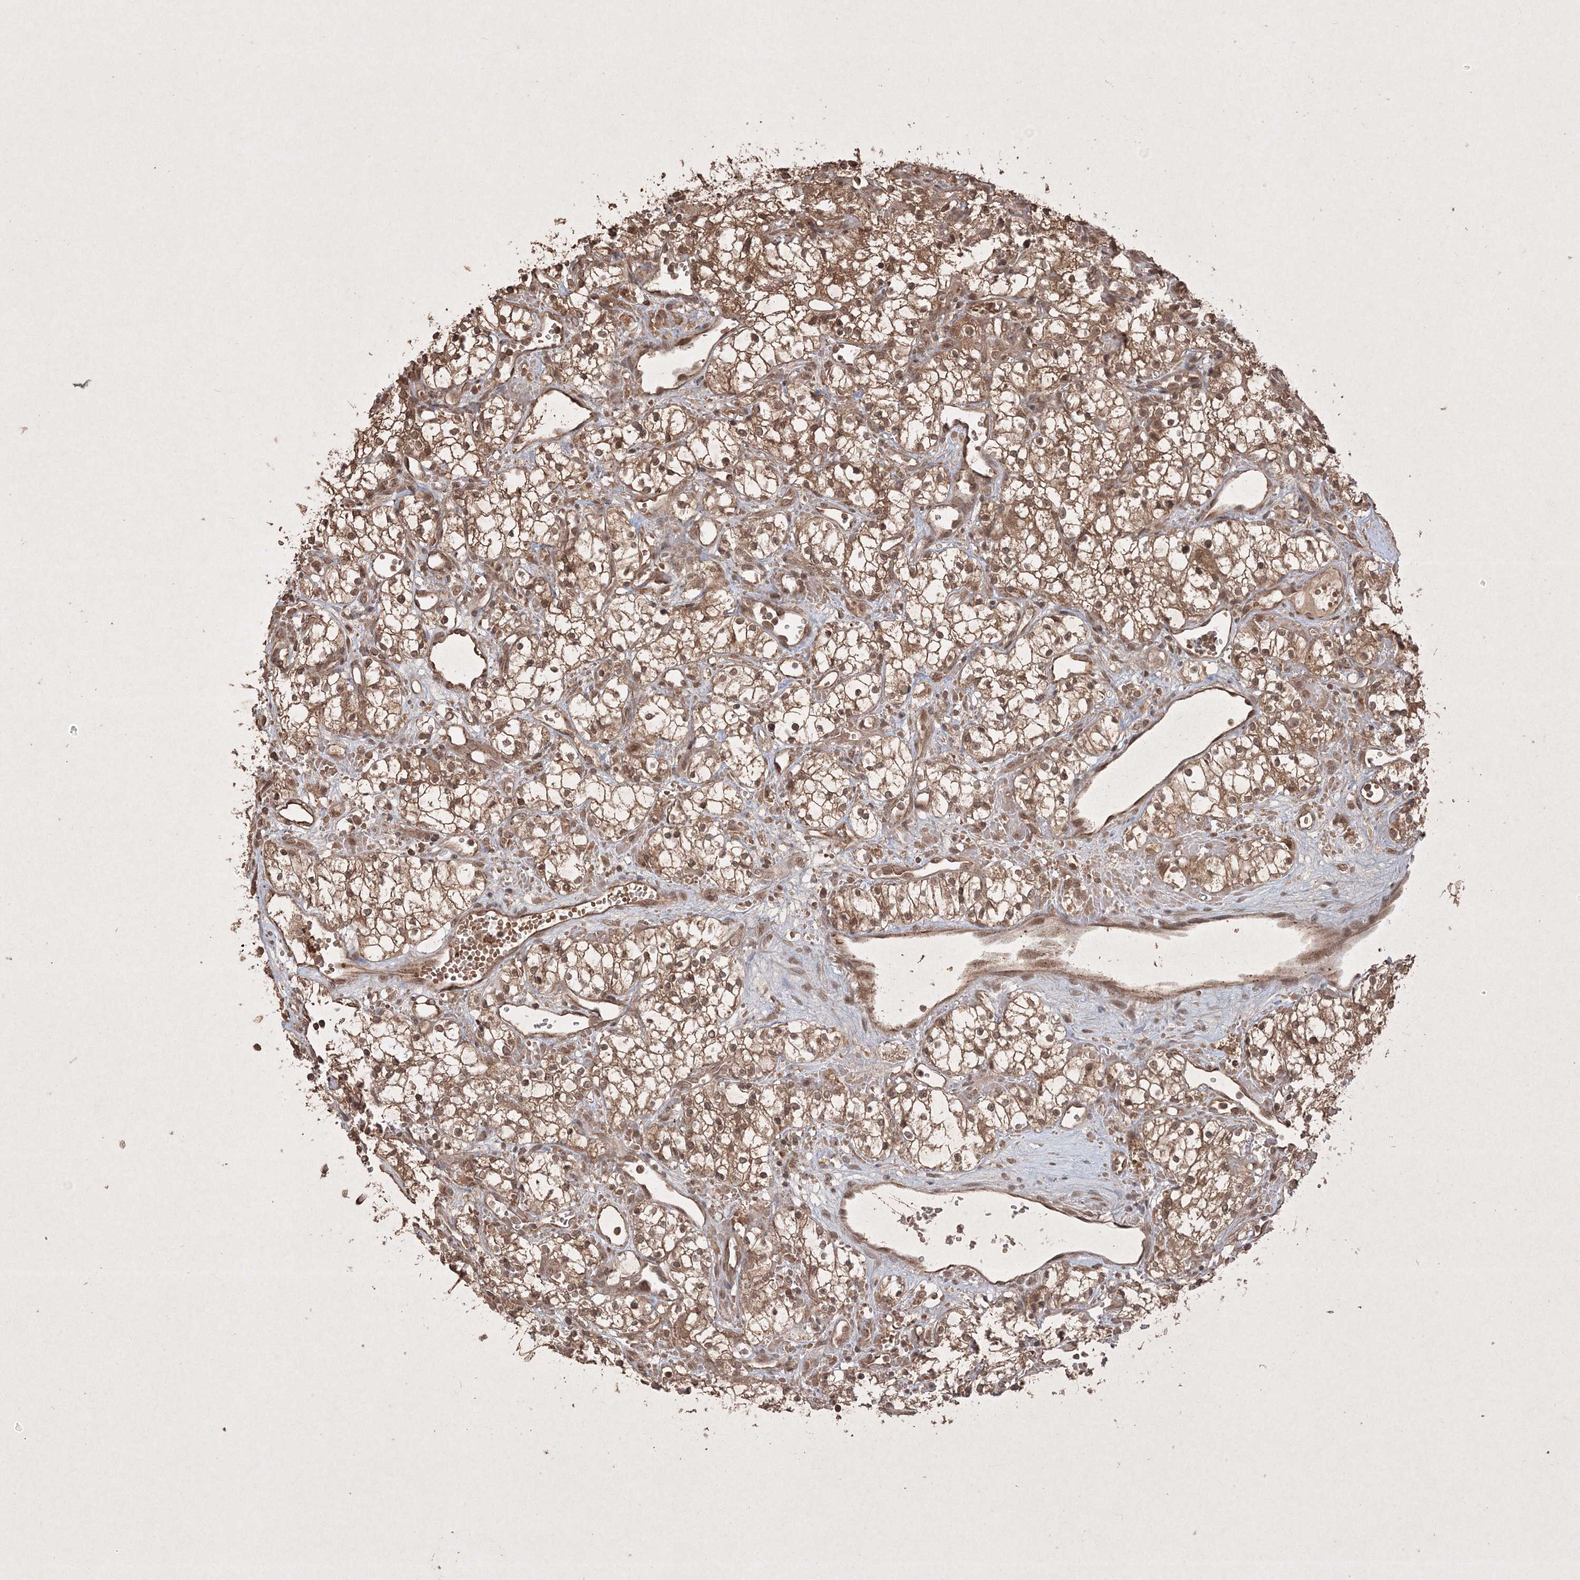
{"staining": {"intensity": "moderate", "quantity": ">75%", "location": "cytoplasmic/membranous,nuclear"}, "tissue": "renal cancer", "cell_type": "Tumor cells", "image_type": "cancer", "snomed": [{"axis": "morphology", "description": "Adenocarcinoma, NOS"}, {"axis": "topography", "description": "Kidney"}], "caption": "An image of human renal cancer stained for a protein shows moderate cytoplasmic/membranous and nuclear brown staining in tumor cells.", "gene": "PELI3", "patient": {"sex": "male", "age": 59}}